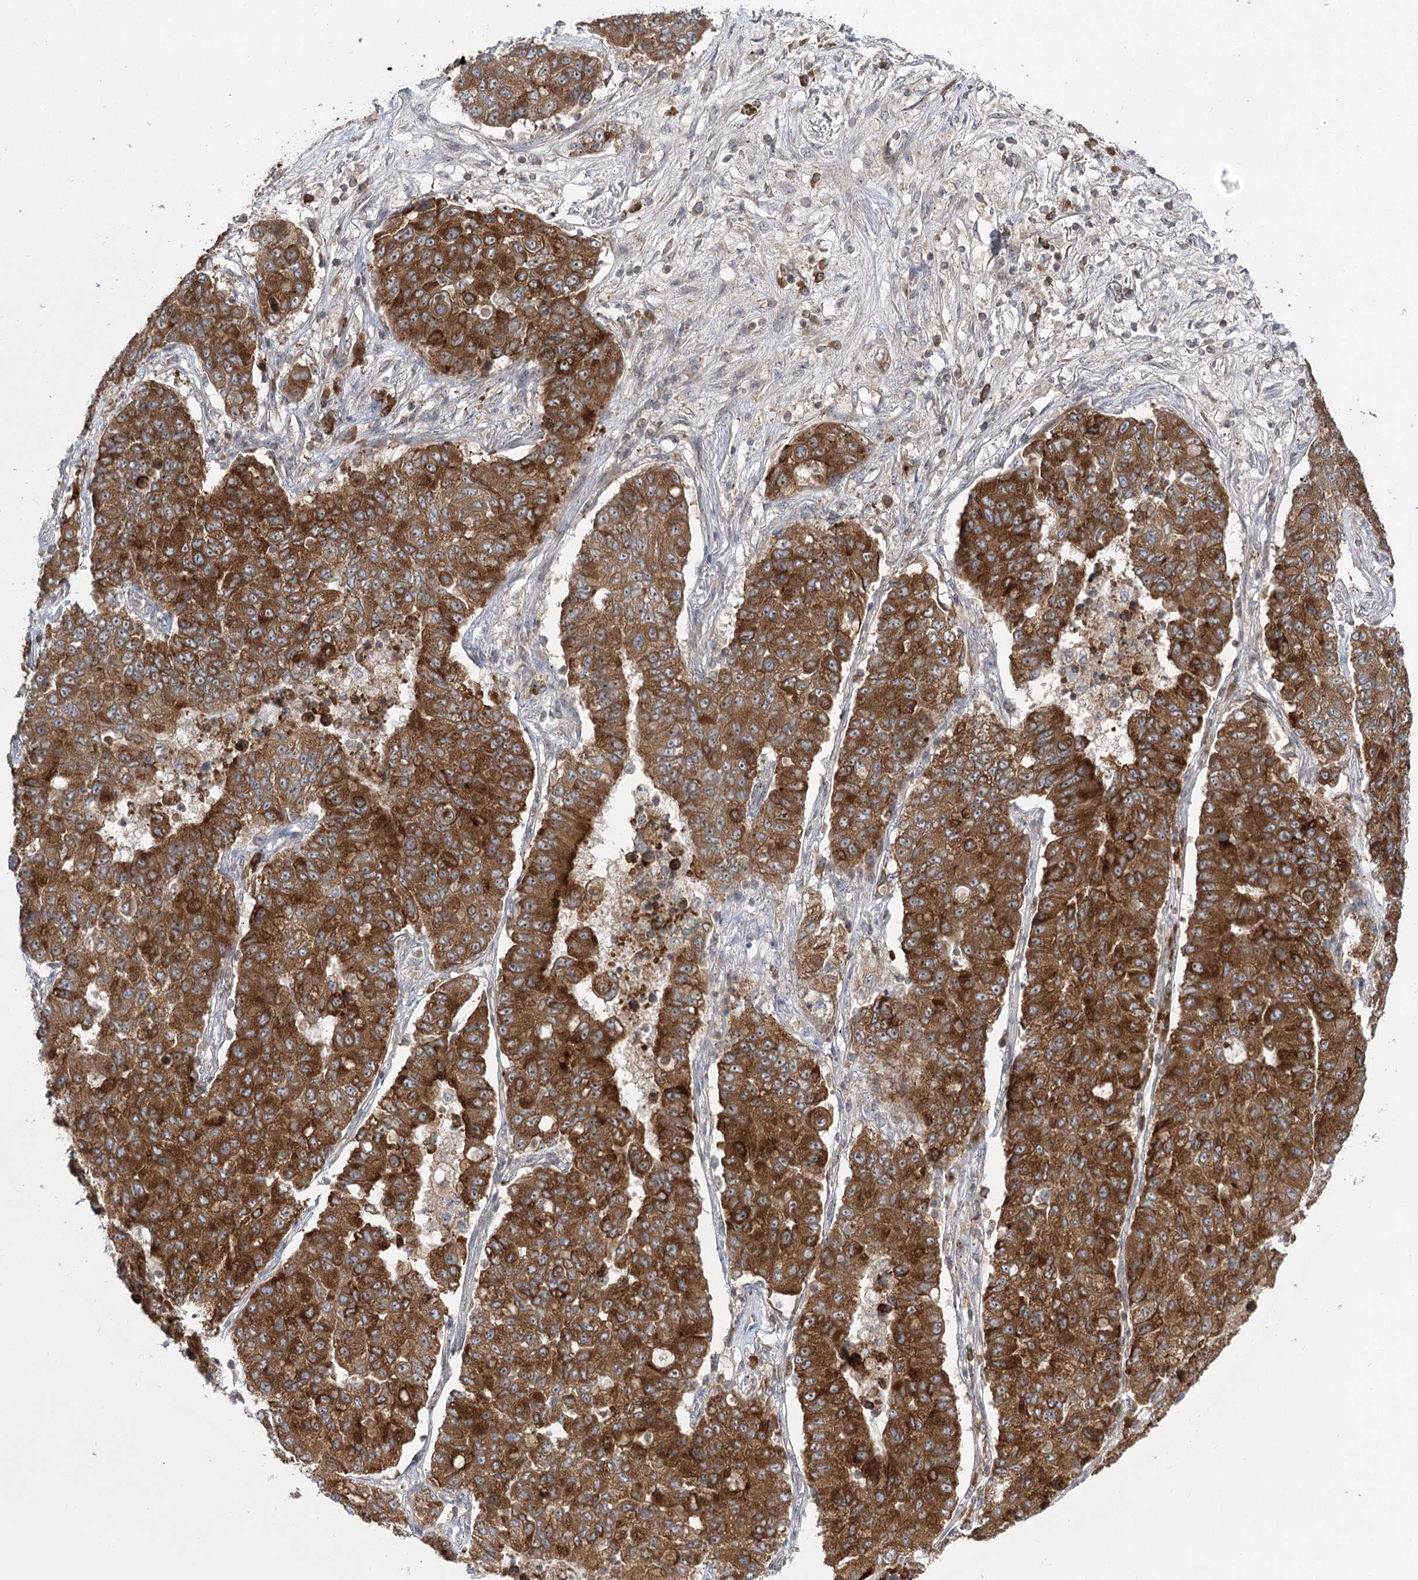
{"staining": {"intensity": "strong", "quantity": ">75%", "location": "cytoplasmic/membranous"}, "tissue": "lung cancer", "cell_type": "Tumor cells", "image_type": "cancer", "snomed": [{"axis": "morphology", "description": "Squamous cell carcinoma, NOS"}, {"axis": "topography", "description": "Lung"}], "caption": "Lung squamous cell carcinoma stained for a protein displays strong cytoplasmic/membranous positivity in tumor cells.", "gene": "SYTL1", "patient": {"sex": "male", "age": 74}}